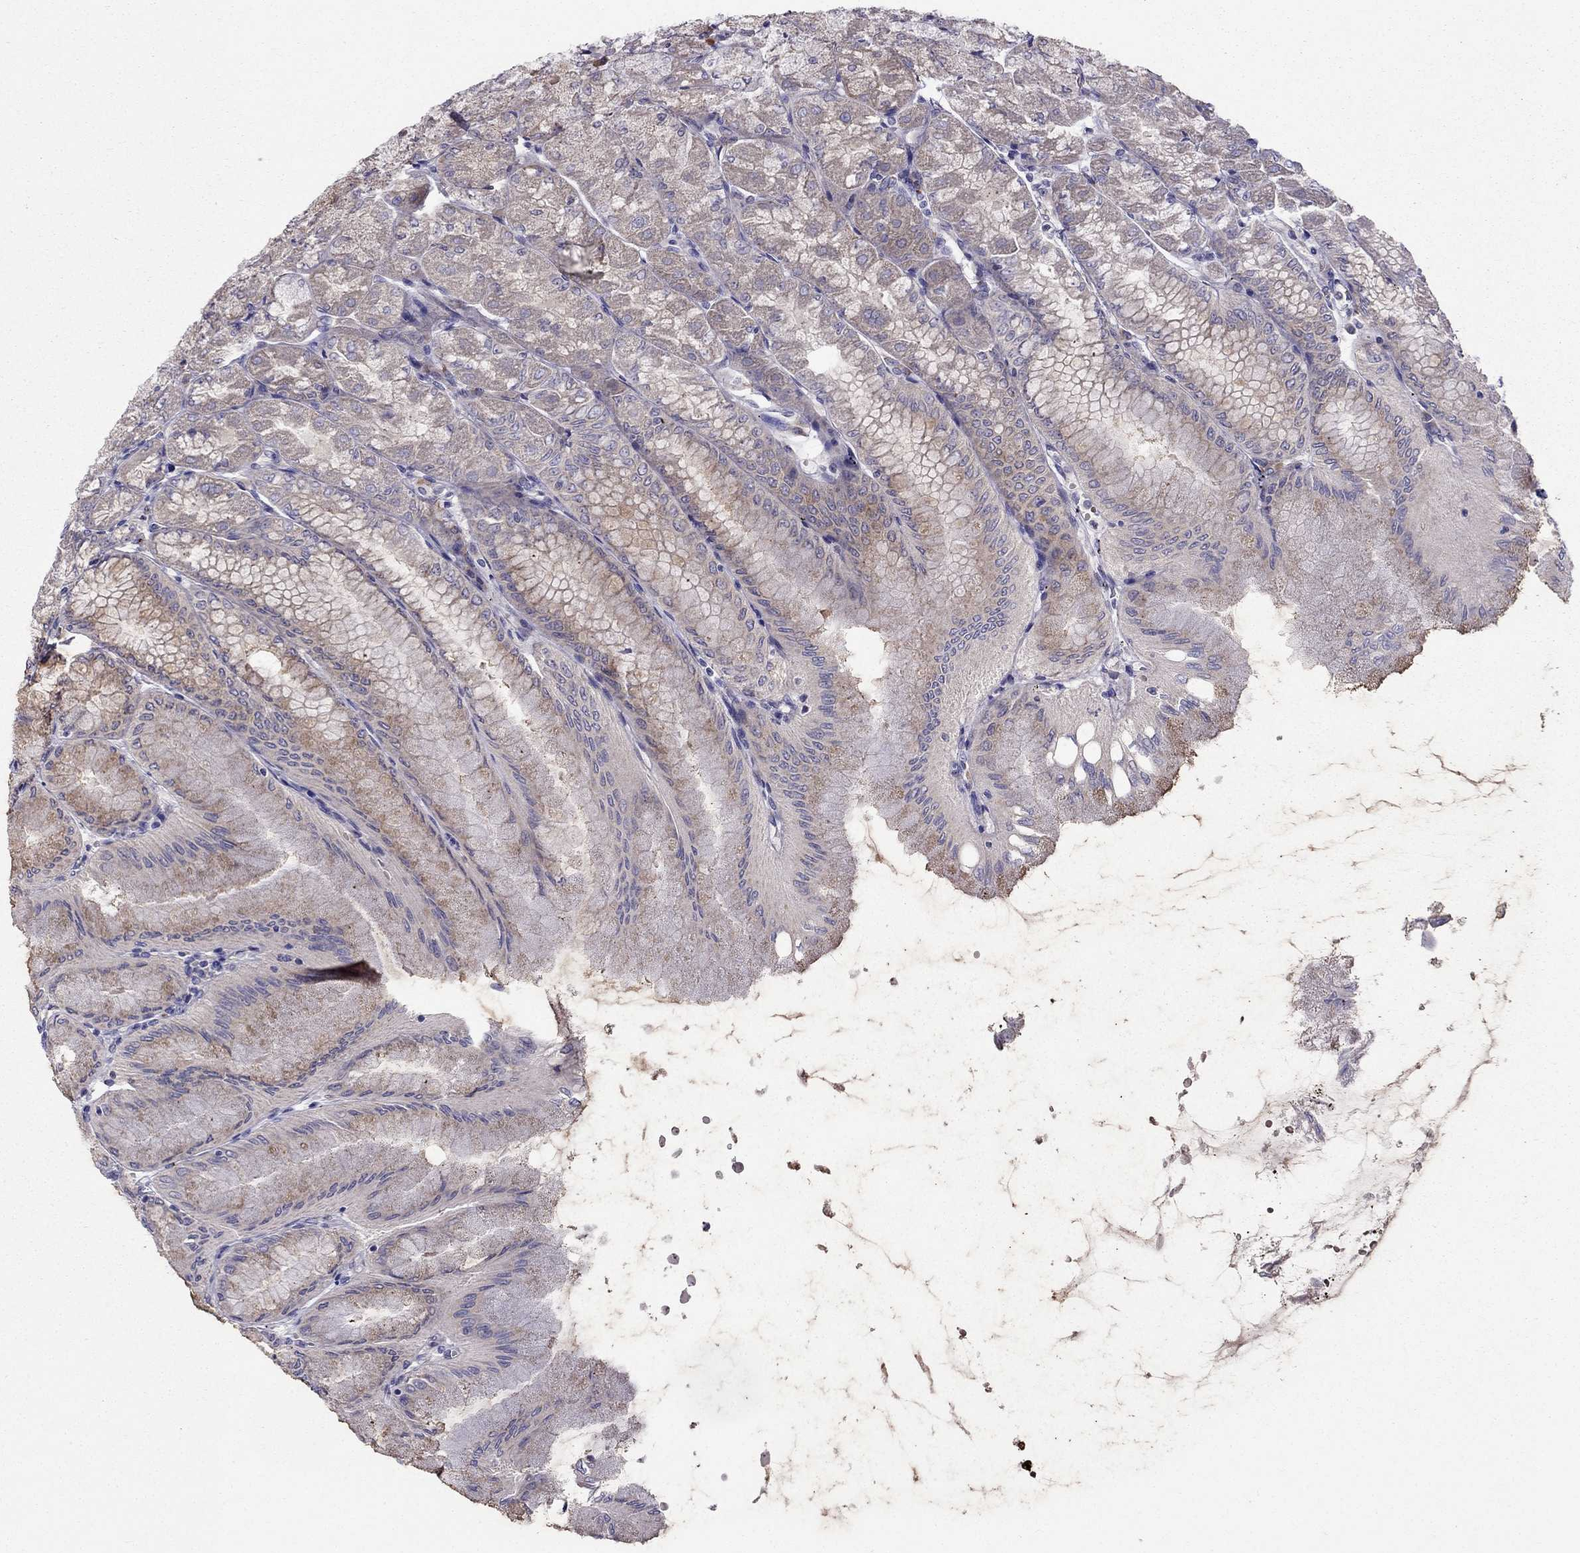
{"staining": {"intensity": "weak", "quantity": "25%-75%", "location": "cytoplasmic/membranous"}, "tissue": "stomach", "cell_type": "Glandular cells", "image_type": "normal", "snomed": [{"axis": "morphology", "description": "Normal tissue, NOS"}, {"axis": "topography", "description": "Stomach, upper"}], "caption": "Benign stomach exhibits weak cytoplasmic/membranous staining in approximately 25%-75% of glandular cells, visualized by immunohistochemistry.", "gene": "ARHGEF28", "patient": {"sex": "male", "age": 60}}